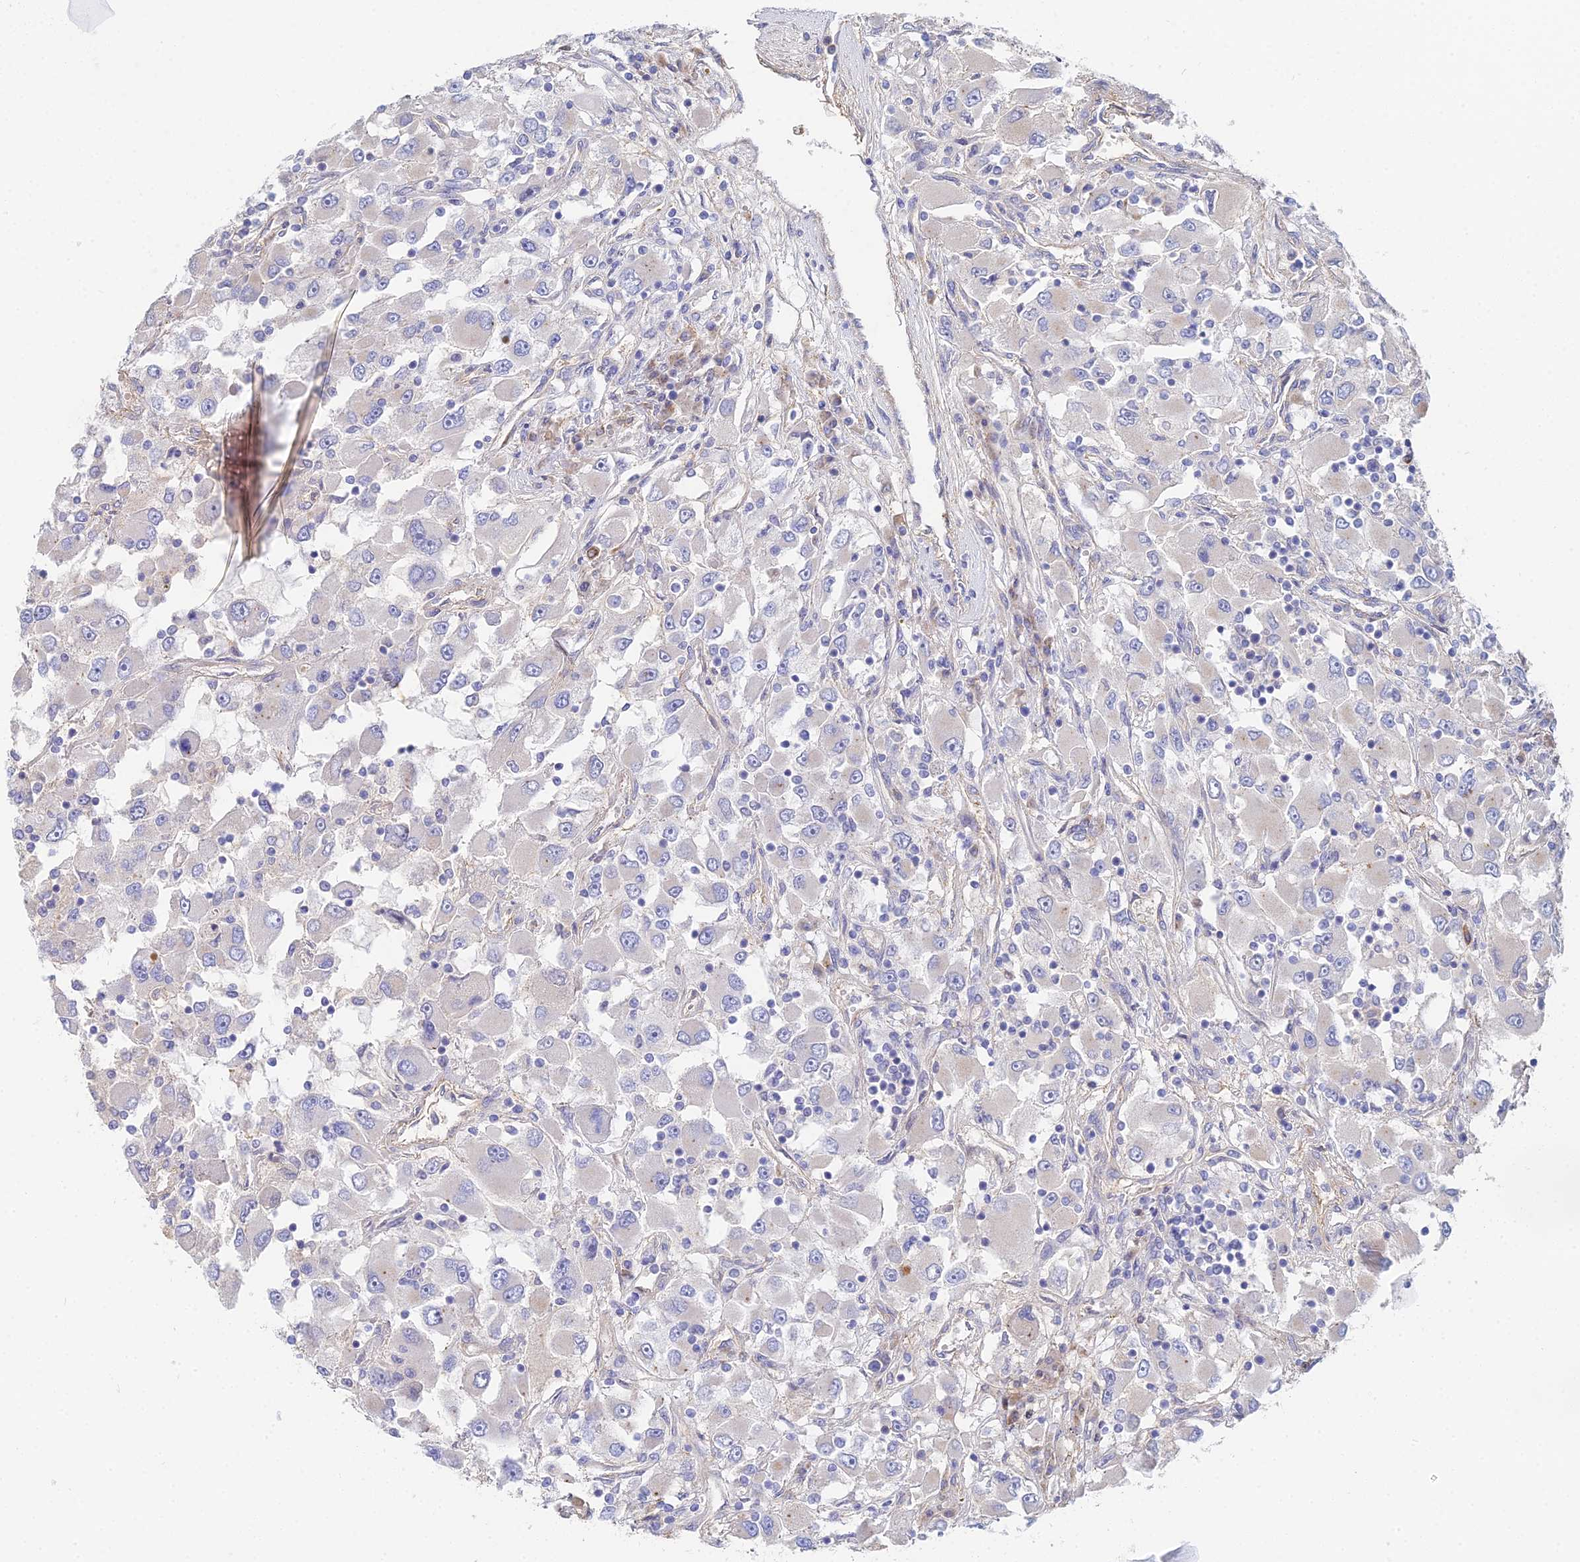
{"staining": {"intensity": "negative", "quantity": "none", "location": "none"}, "tissue": "renal cancer", "cell_type": "Tumor cells", "image_type": "cancer", "snomed": [{"axis": "morphology", "description": "Adenocarcinoma, NOS"}, {"axis": "topography", "description": "Kidney"}], "caption": "Histopathology image shows no protein positivity in tumor cells of renal adenocarcinoma tissue. (Brightfield microscopy of DAB immunohistochemistry at high magnification).", "gene": "DNAH14", "patient": {"sex": "female", "age": 52}}